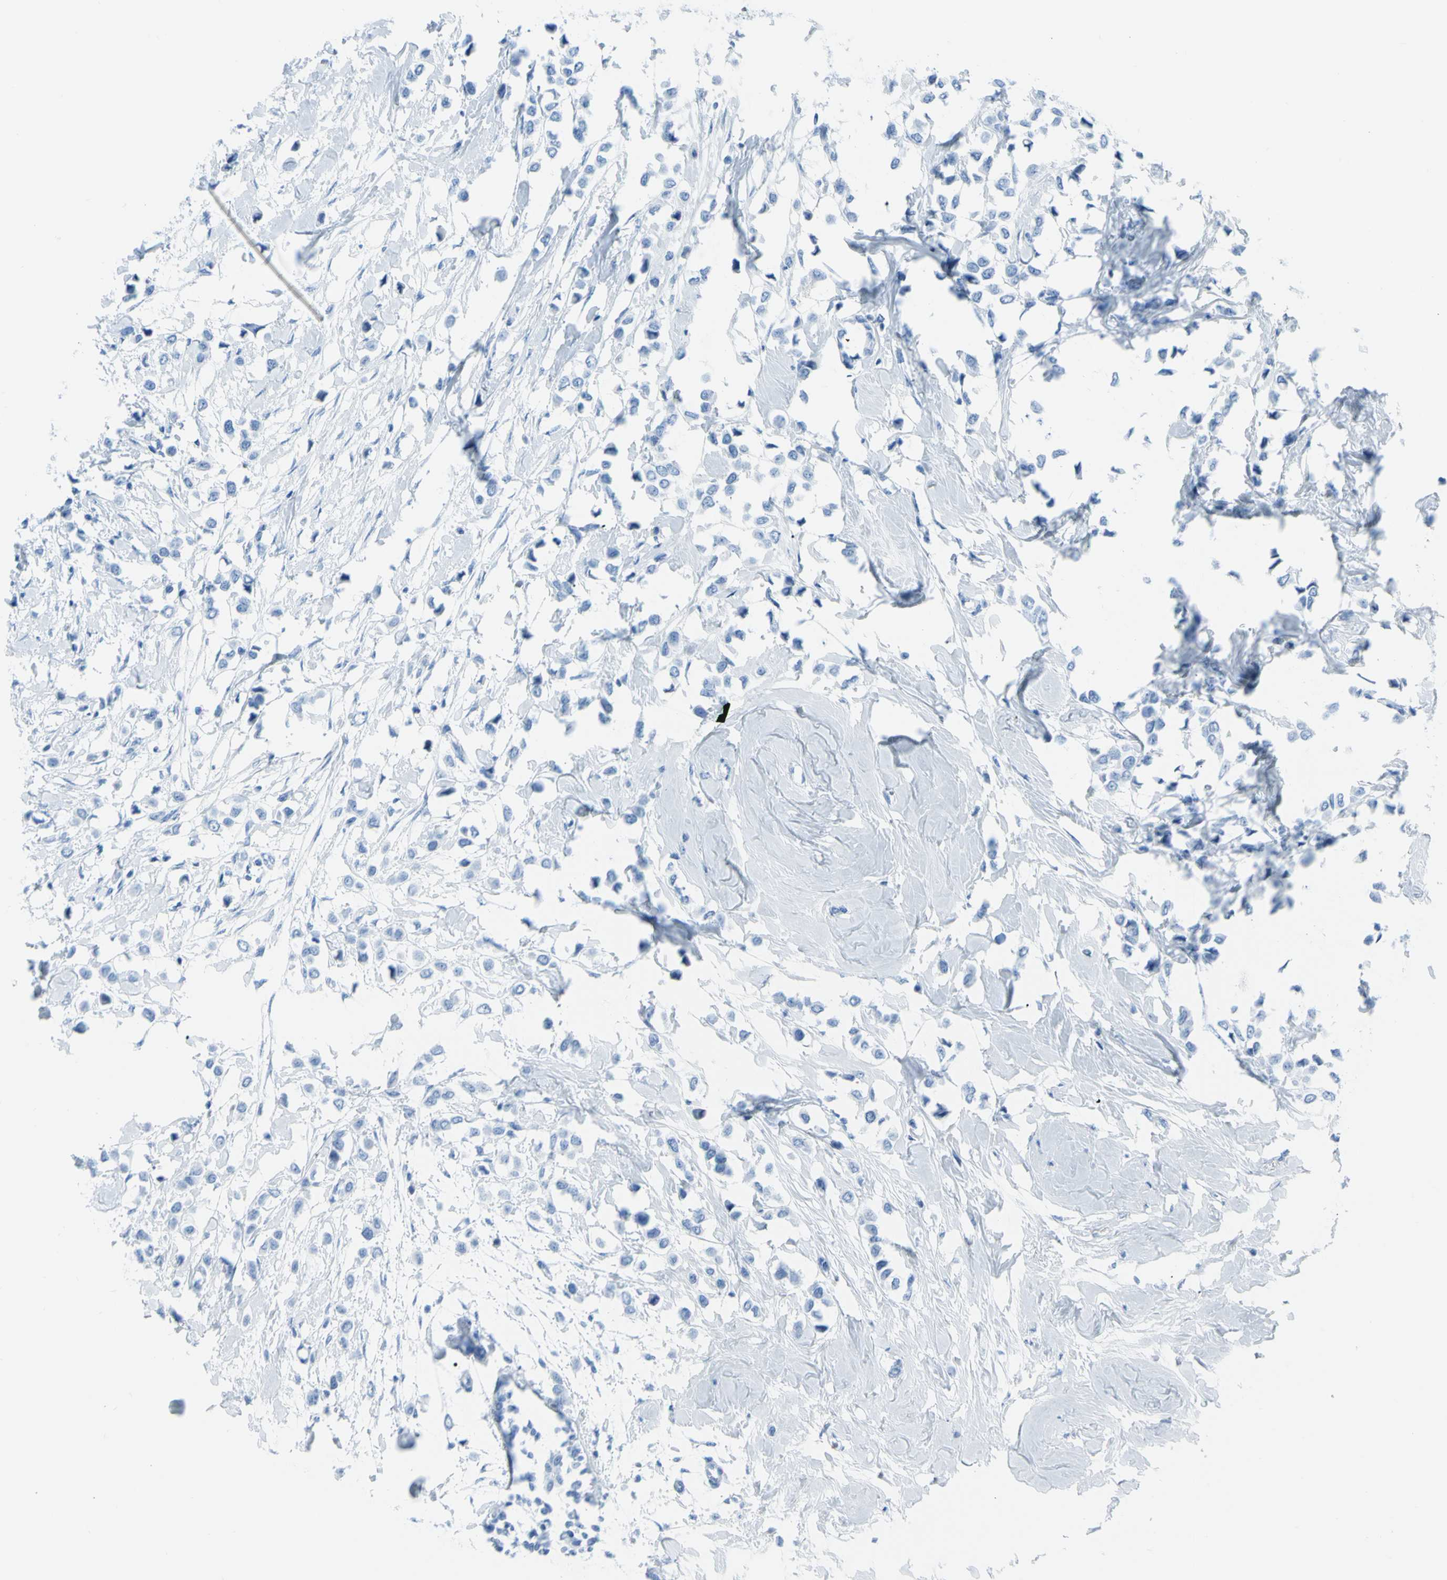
{"staining": {"intensity": "negative", "quantity": "none", "location": "none"}, "tissue": "breast cancer", "cell_type": "Tumor cells", "image_type": "cancer", "snomed": [{"axis": "morphology", "description": "Lobular carcinoma"}, {"axis": "topography", "description": "Breast"}], "caption": "IHC of lobular carcinoma (breast) displays no expression in tumor cells.", "gene": "TFPI2", "patient": {"sex": "female", "age": 51}}